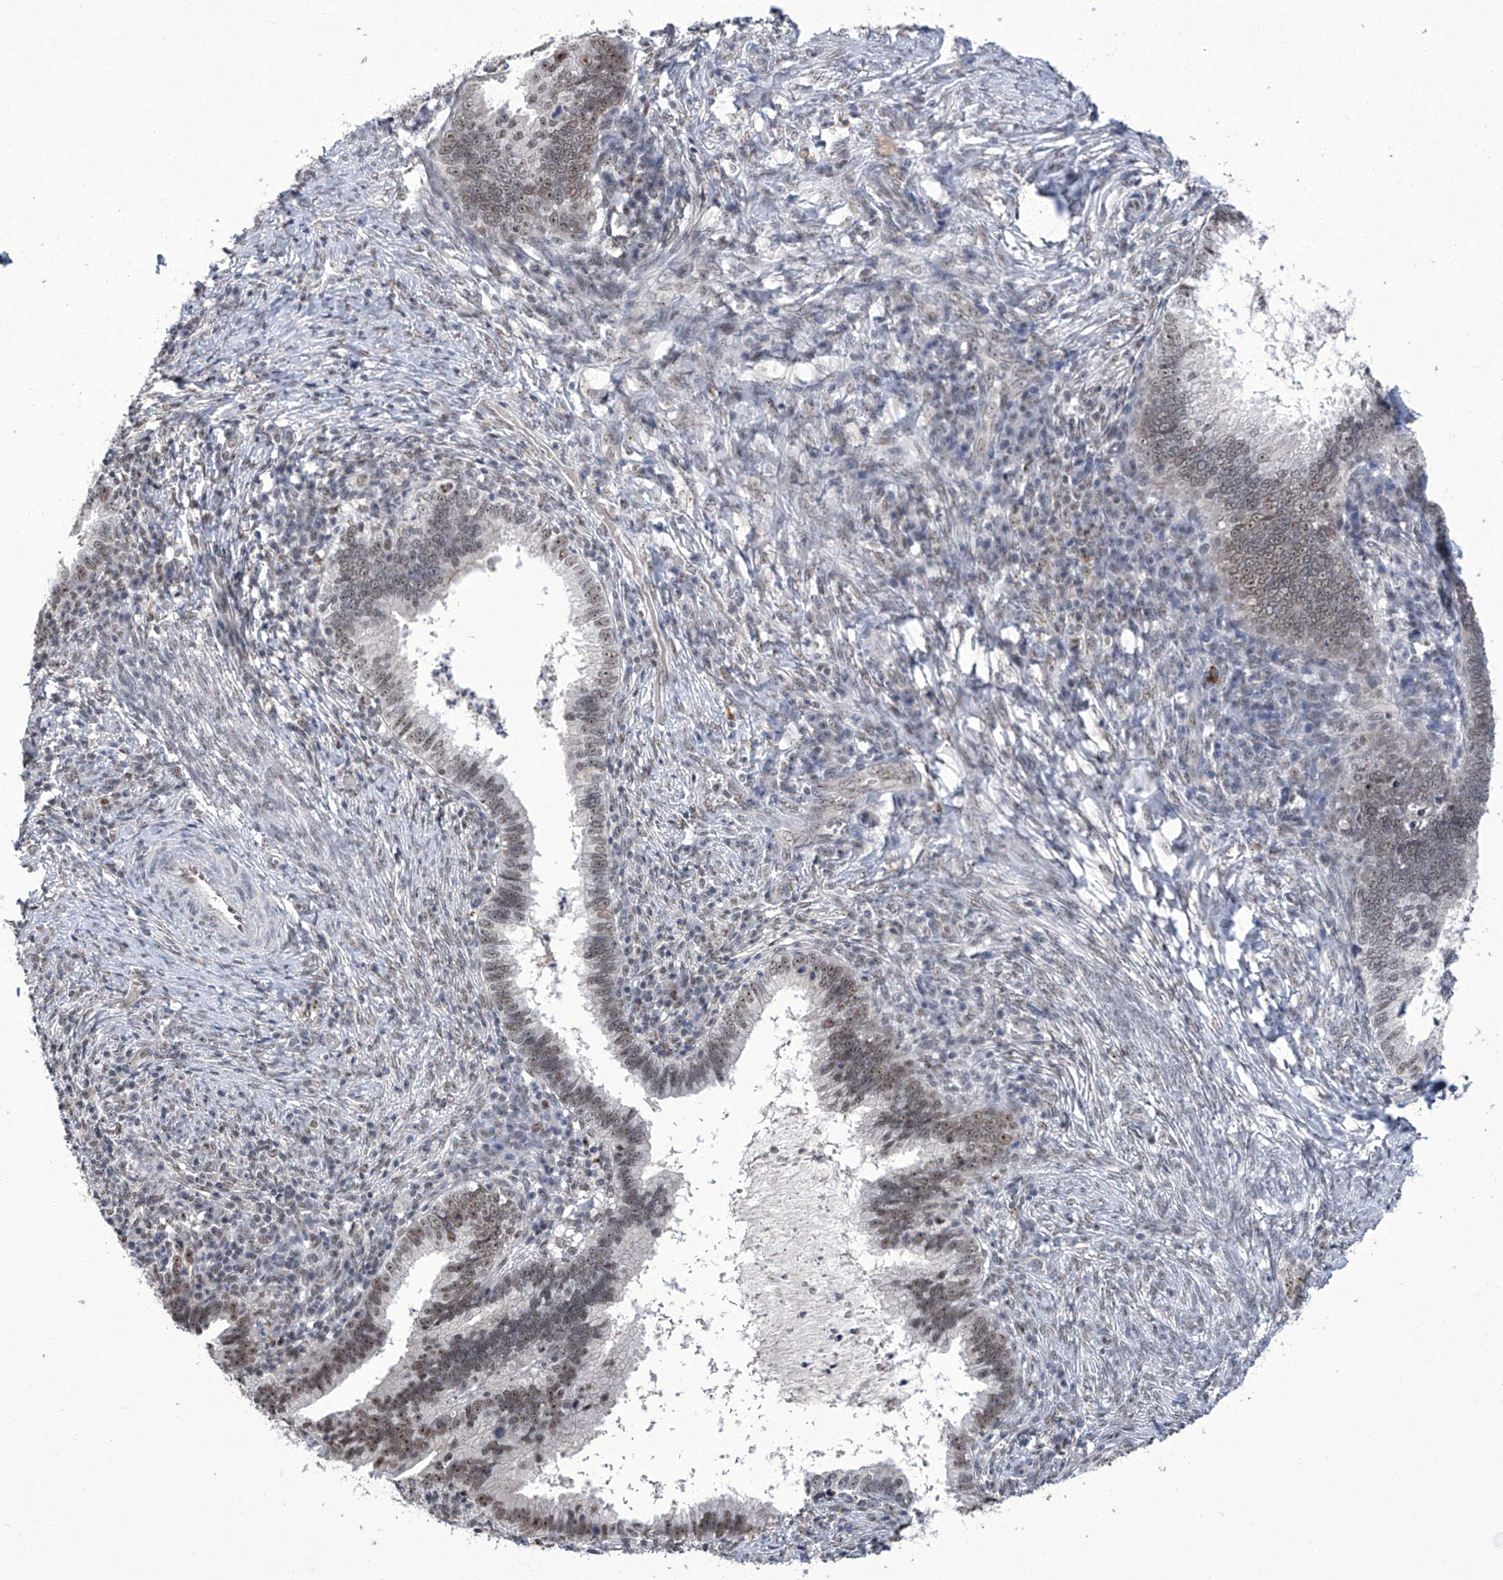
{"staining": {"intensity": "weak", "quantity": "25%-75%", "location": "nuclear"}, "tissue": "cervical cancer", "cell_type": "Tumor cells", "image_type": "cancer", "snomed": [{"axis": "morphology", "description": "Adenocarcinoma, NOS"}, {"axis": "topography", "description": "Cervix"}], "caption": "Protein expression by immunohistochemistry displays weak nuclear expression in approximately 25%-75% of tumor cells in adenocarcinoma (cervical). The staining was performed using DAB to visualize the protein expression in brown, while the nuclei were stained in blue with hematoxylin (Magnification: 20x).", "gene": "CMTR1", "patient": {"sex": "female", "age": 36}}